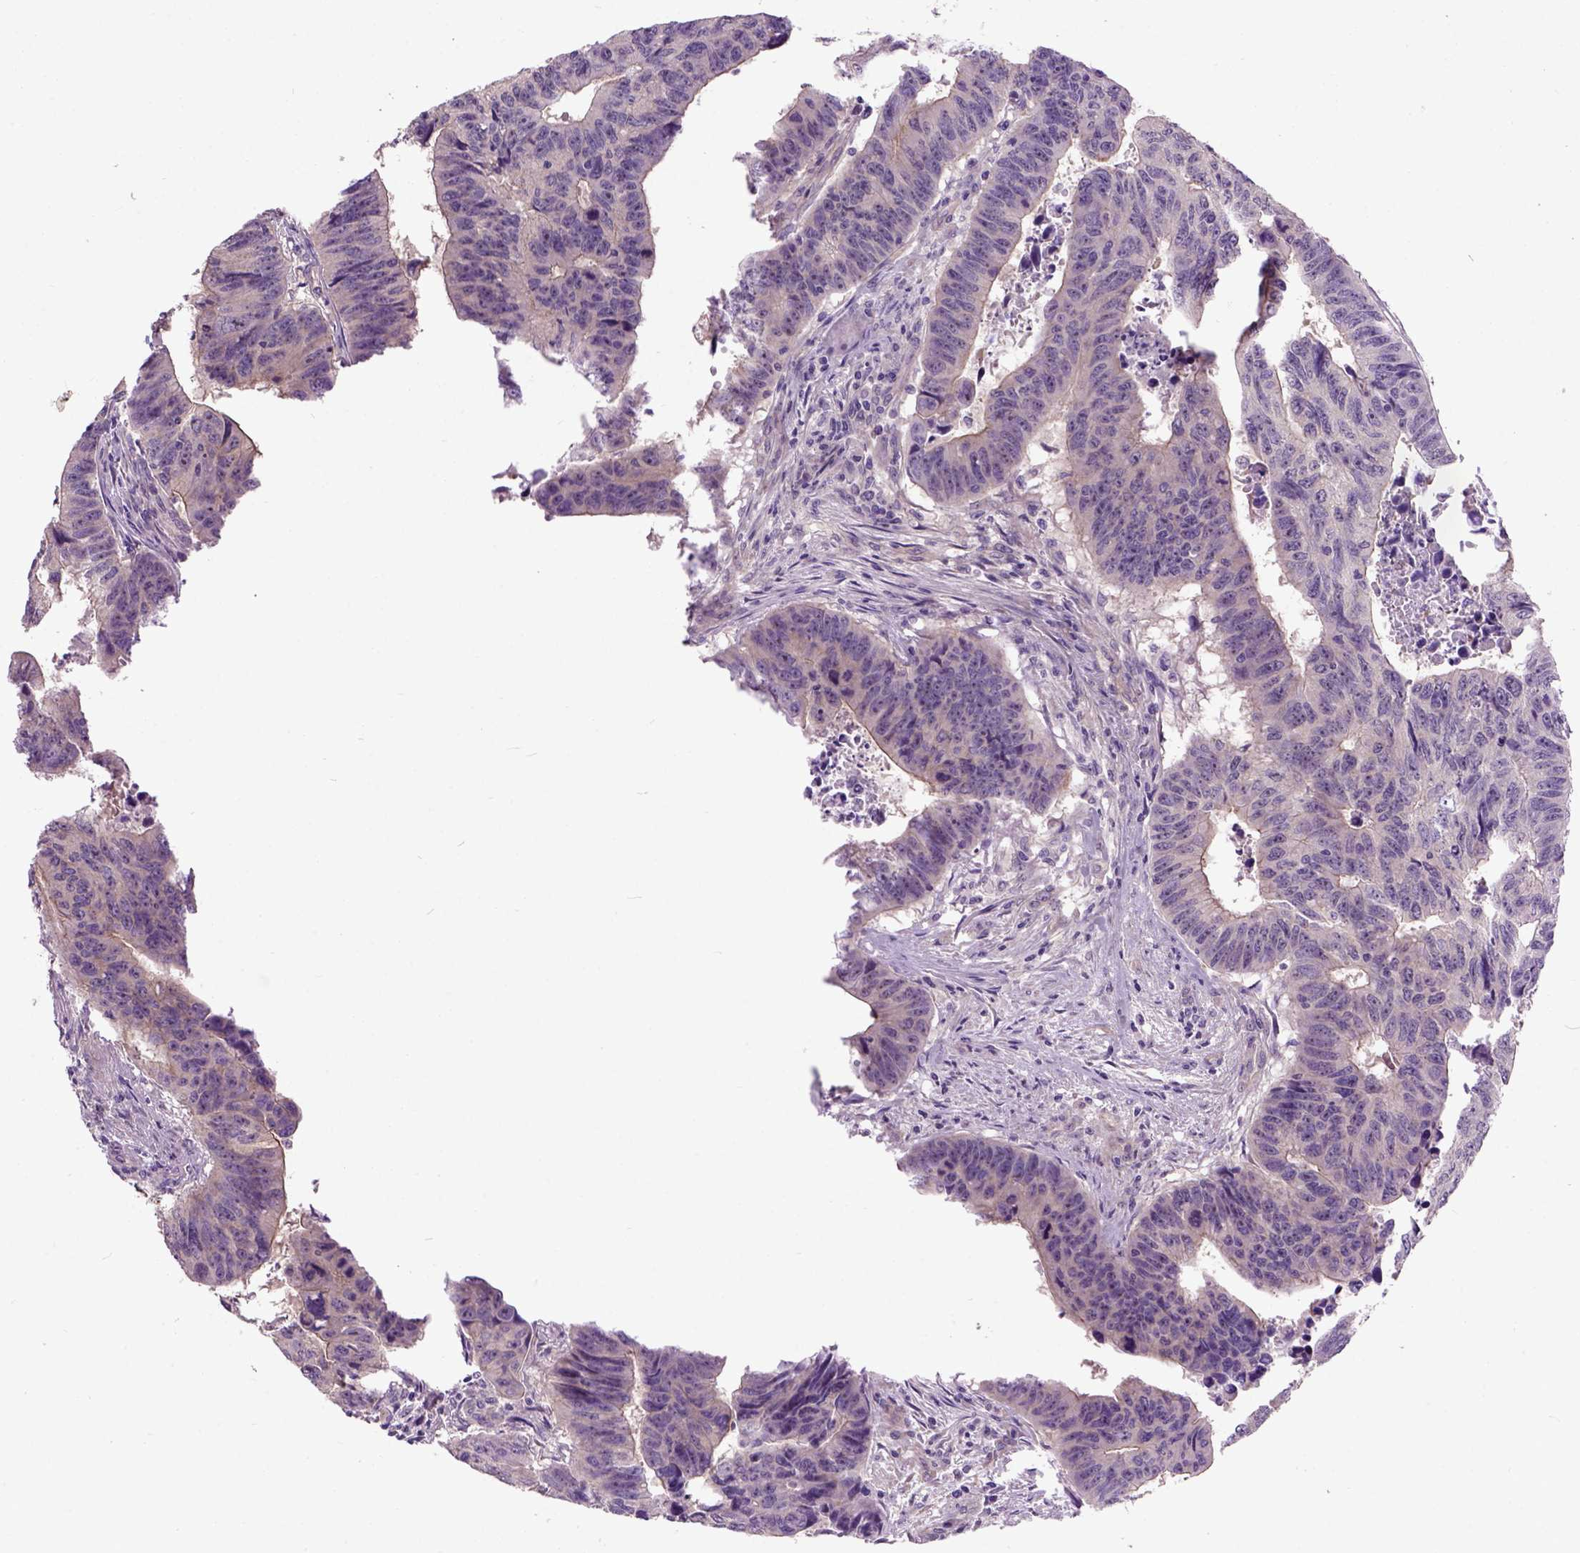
{"staining": {"intensity": "moderate", "quantity": "<25%", "location": "cytoplasmic/membranous"}, "tissue": "colorectal cancer", "cell_type": "Tumor cells", "image_type": "cancer", "snomed": [{"axis": "morphology", "description": "Adenocarcinoma, NOS"}, {"axis": "topography", "description": "Rectum"}], "caption": "Brown immunohistochemical staining in colorectal cancer demonstrates moderate cytoplasmic/membranous positivity in about <25% of tumor cells.", "gene": "MAPT", "patient": {"sex": "female", "age": 85}}